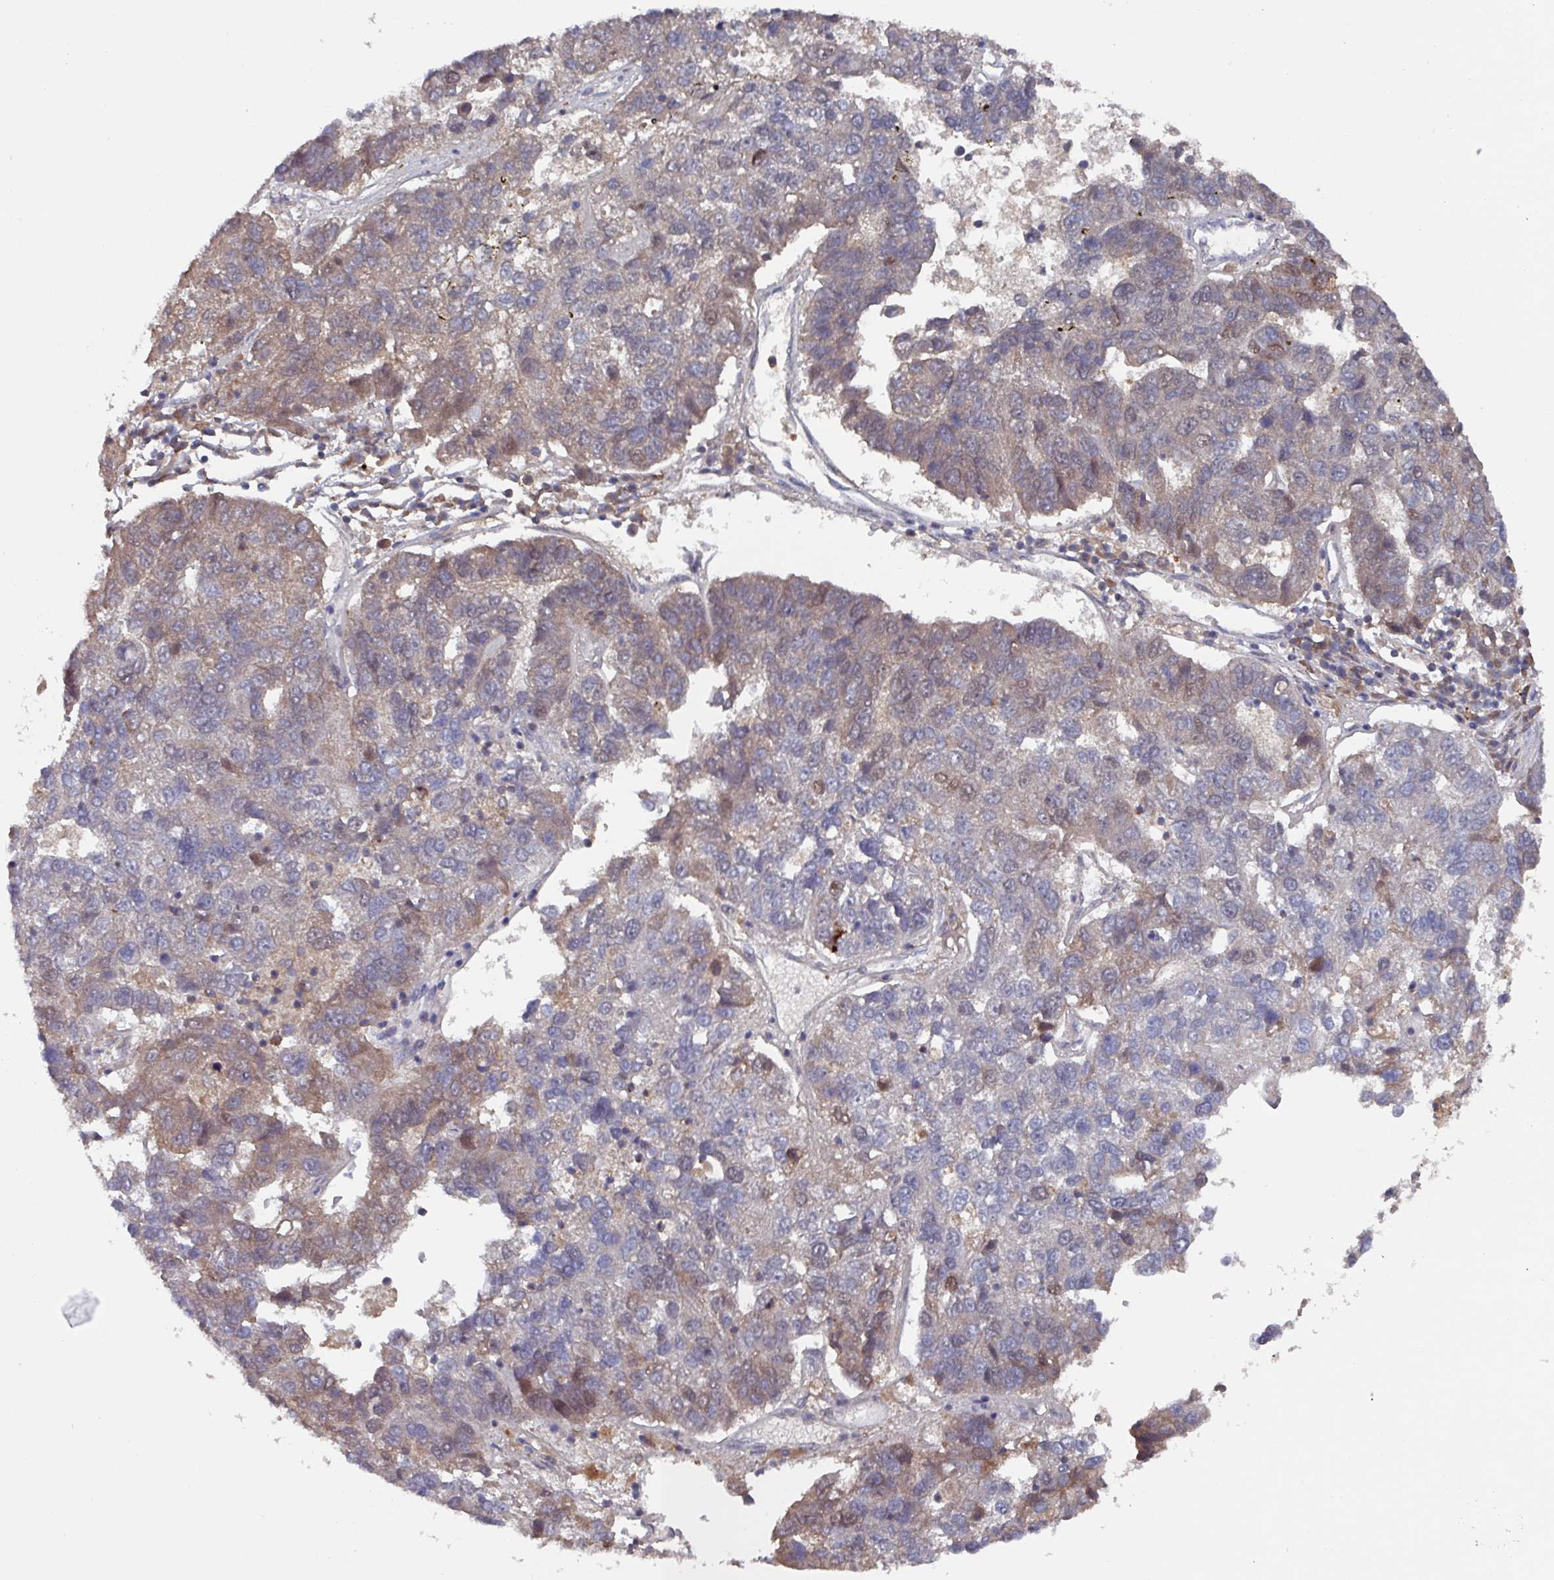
{"staining": {"intensity": "weak", "quantity": "25%-75%", "location": "cytoplasmic/membranous"}, "tissue": "pancreatic cancer", "cell_type": "Tumor cells", "image_type": "cancer", "snomed": [{"axis": "morphology", "description": "Adenocarcinoma, NOS"}, {"axis": "topography", "description": "Pancreas"}], "caption": "DAB immunohistochemical staining of human pancreatic cancer (adenocarcinoma) demonstrates weak cytoplasmic/membranous protein positivity in approximately 25%-75% of tumor cells. The staining was performed using DAB (3,3'-diaminobenzidine) to visualize the protein expression in brown, while the nuclei were stained in blue with hematoxylin (Magnification: 20x).", "gene": "PRRX1", "patient": {"sex": "female", "age": 61}}